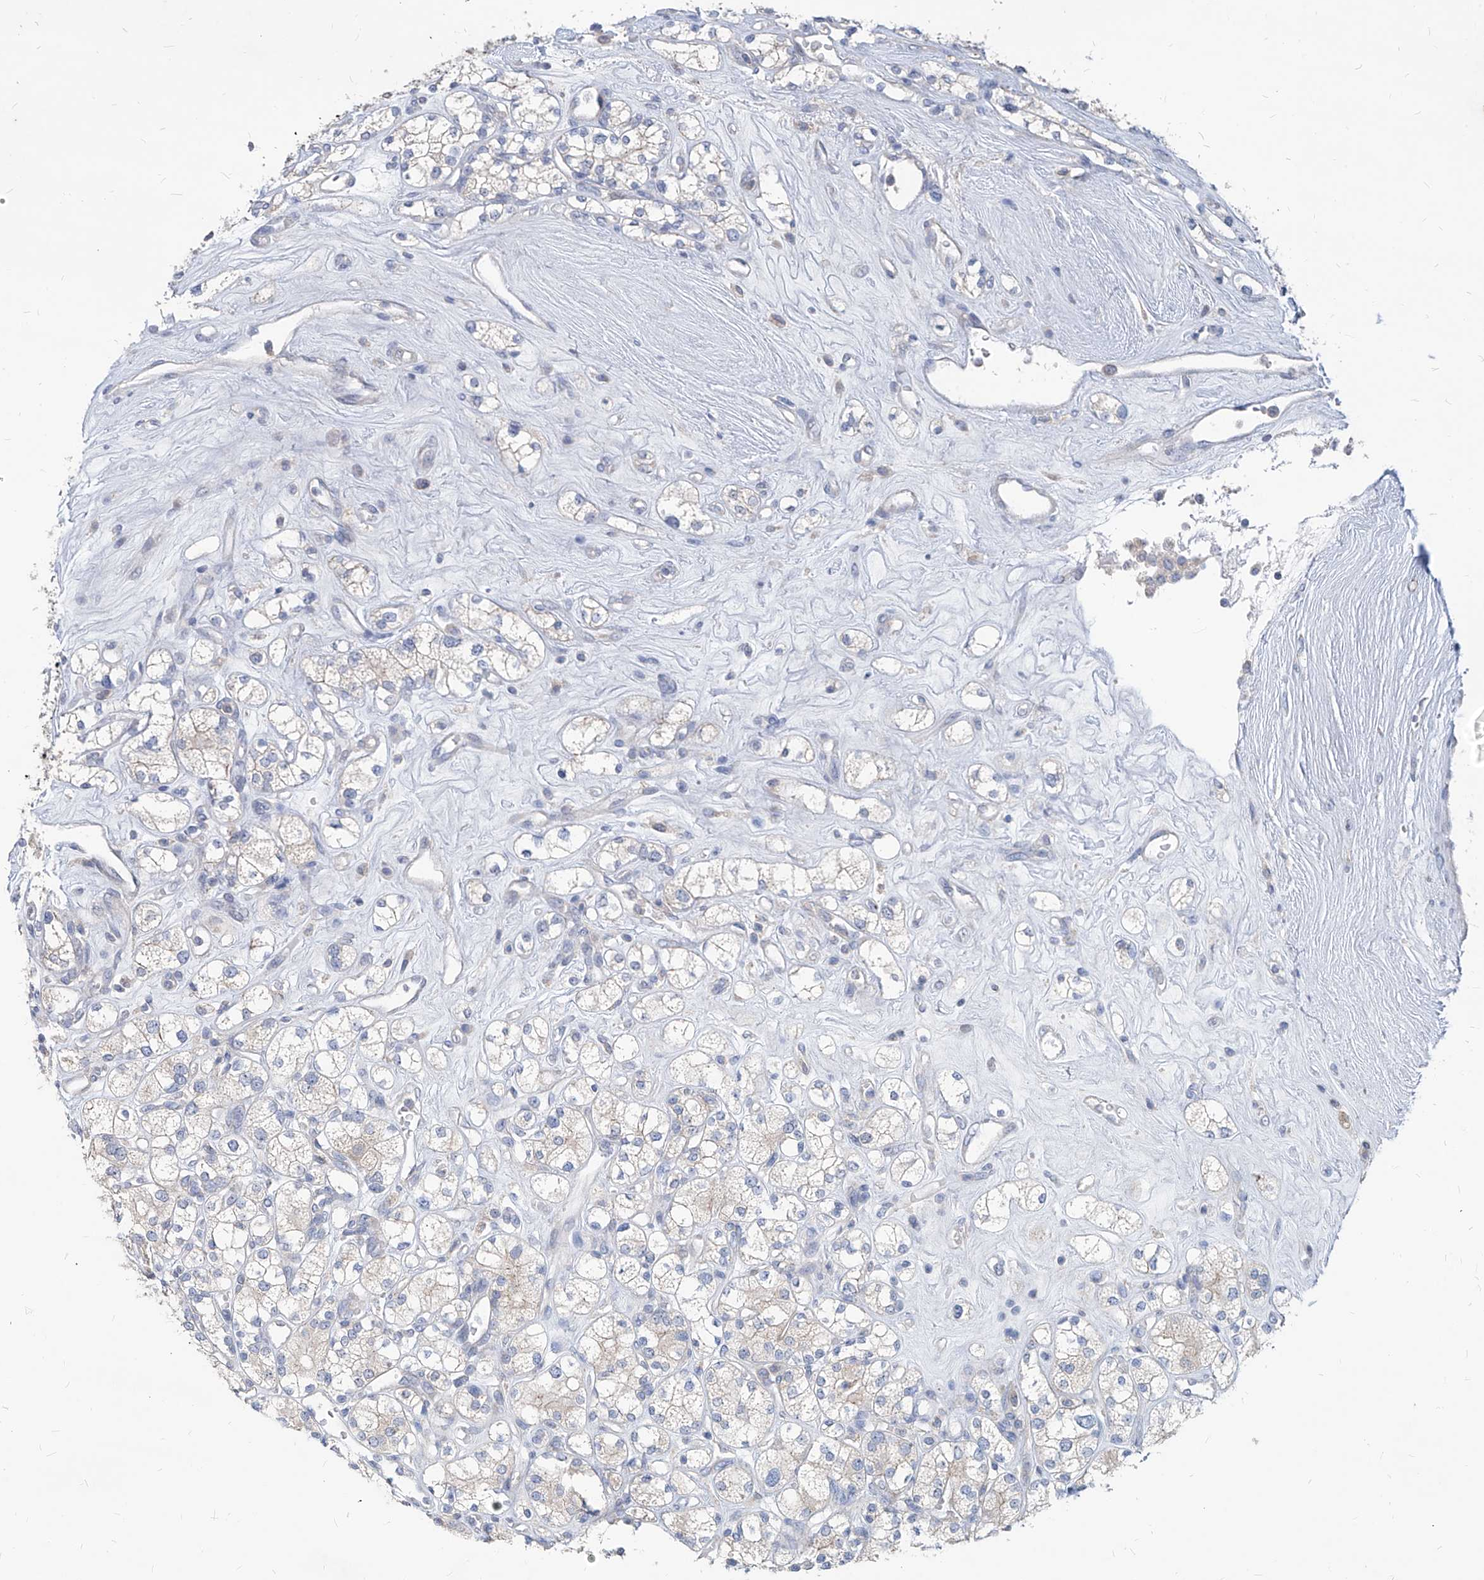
{"staining": {"intensity": "negative", "quantity": "none", "location": "none"}, "tissue": "renal cancer", "cell_type": "Tumor cells", "image_type": "cancer", "snomed": [{"axis": "morphology", "description": "Adenocarcinoma, NOS"}, {"axis": "topography", "description": "Kidney"}], "caption": "There is no significant staining in tumor cells of renal cancer. (DAB (3,3'-diaminobenzidine) IHC, high magnification).", "gene": "AGPS", "patient": {"sex": "male", "age": 77}}